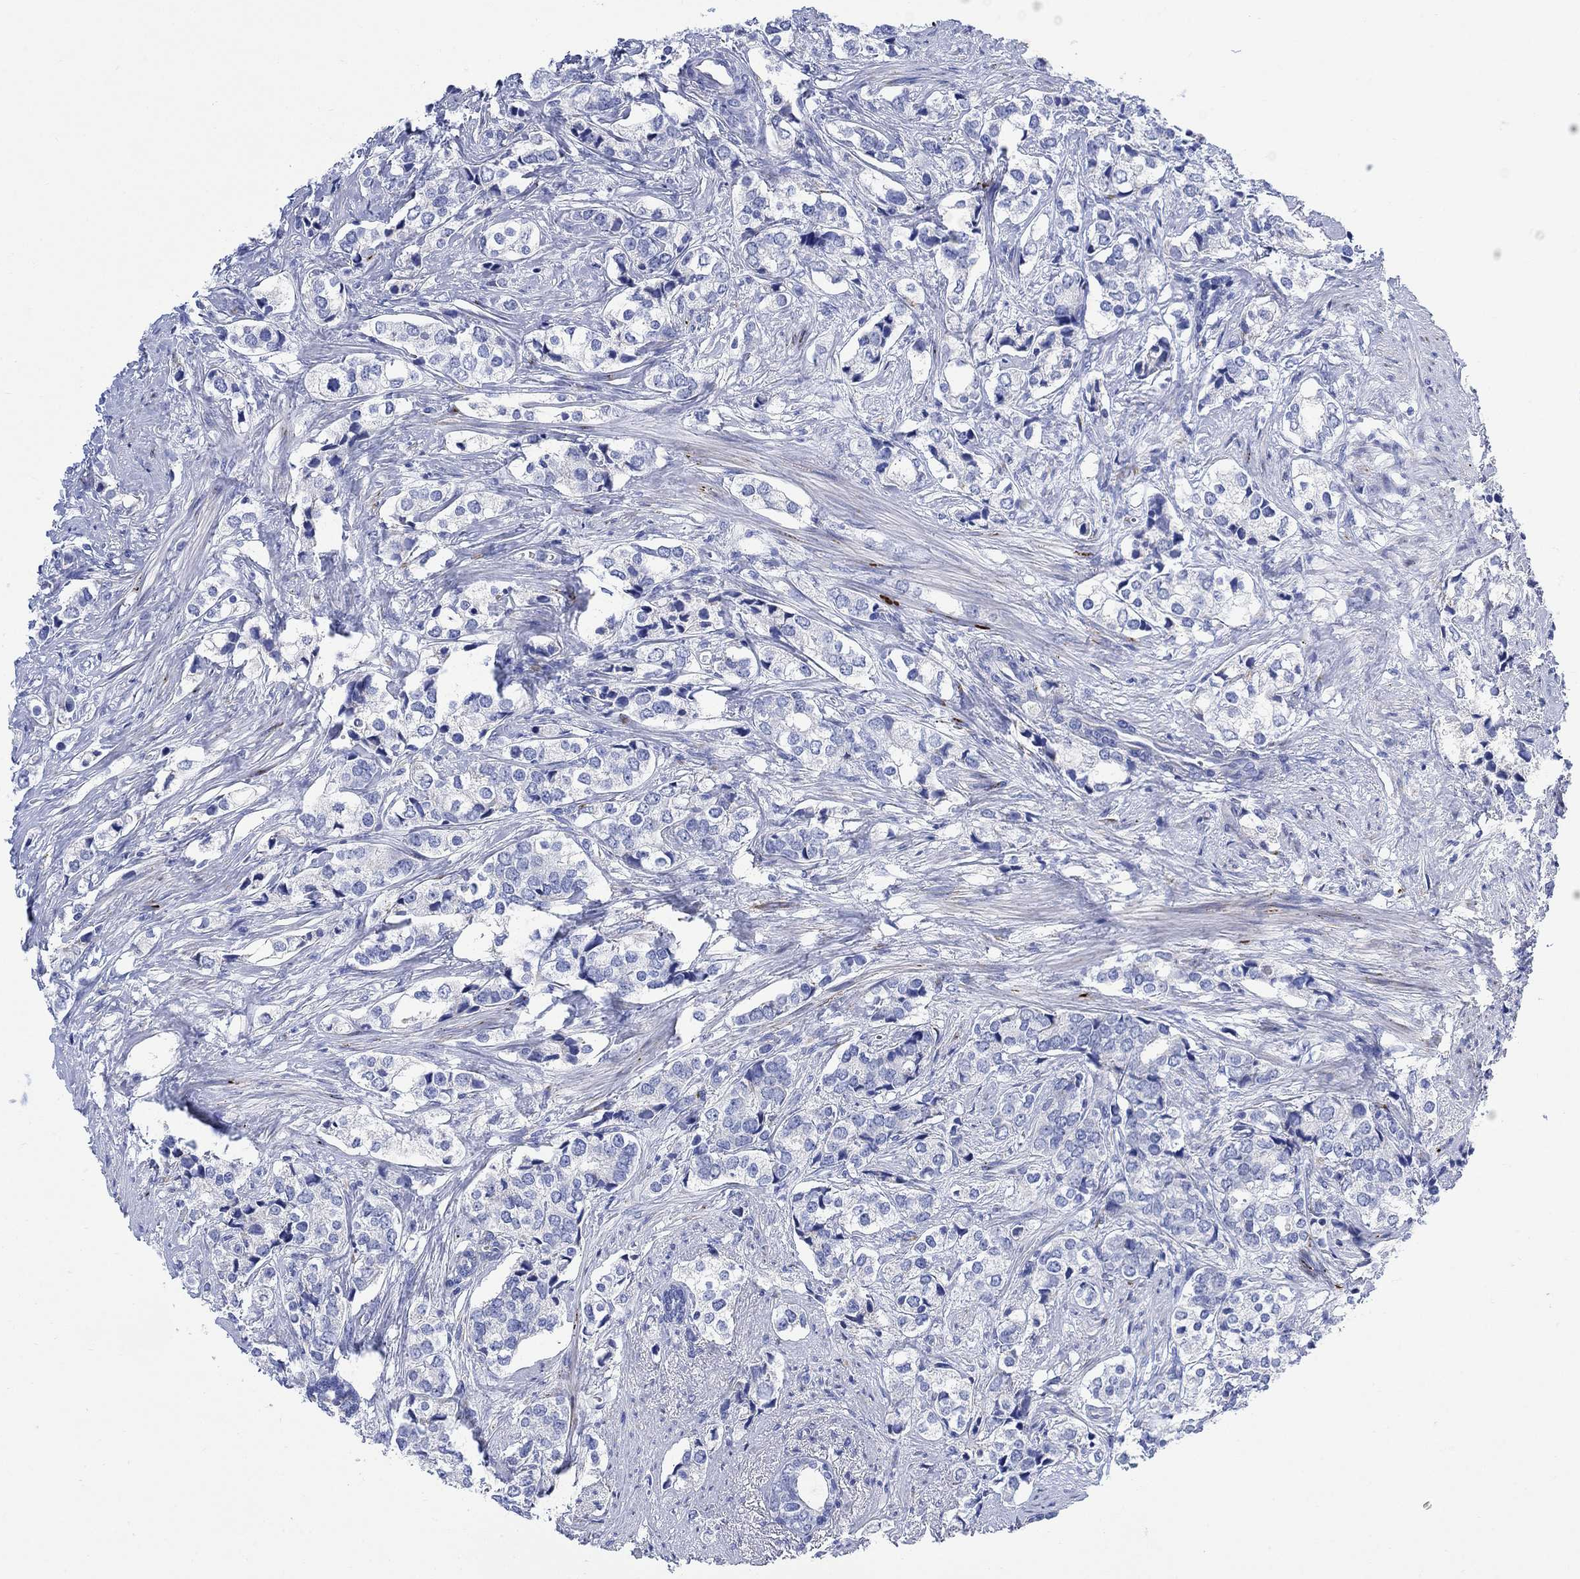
{"staining": {"intensity": "negative", "quantity": "none", "location": "none"}, "tissue": "prostate cancer", "cell_type": "Tumor cells", "image_type": "cancer", "snomed": [{"axis": "morphology", "description": "Adenocarcinoma, NOS"}, {"axis": "topography", "description": "Prostate and seminal vesicle, NOS"}], "caption": "This is an immunohistochemistry (IHC) image of prostate cancer. There is no expression in tumor cells.", "gene": "MYL1", "patient": {"sex": "male", "age": 63}}